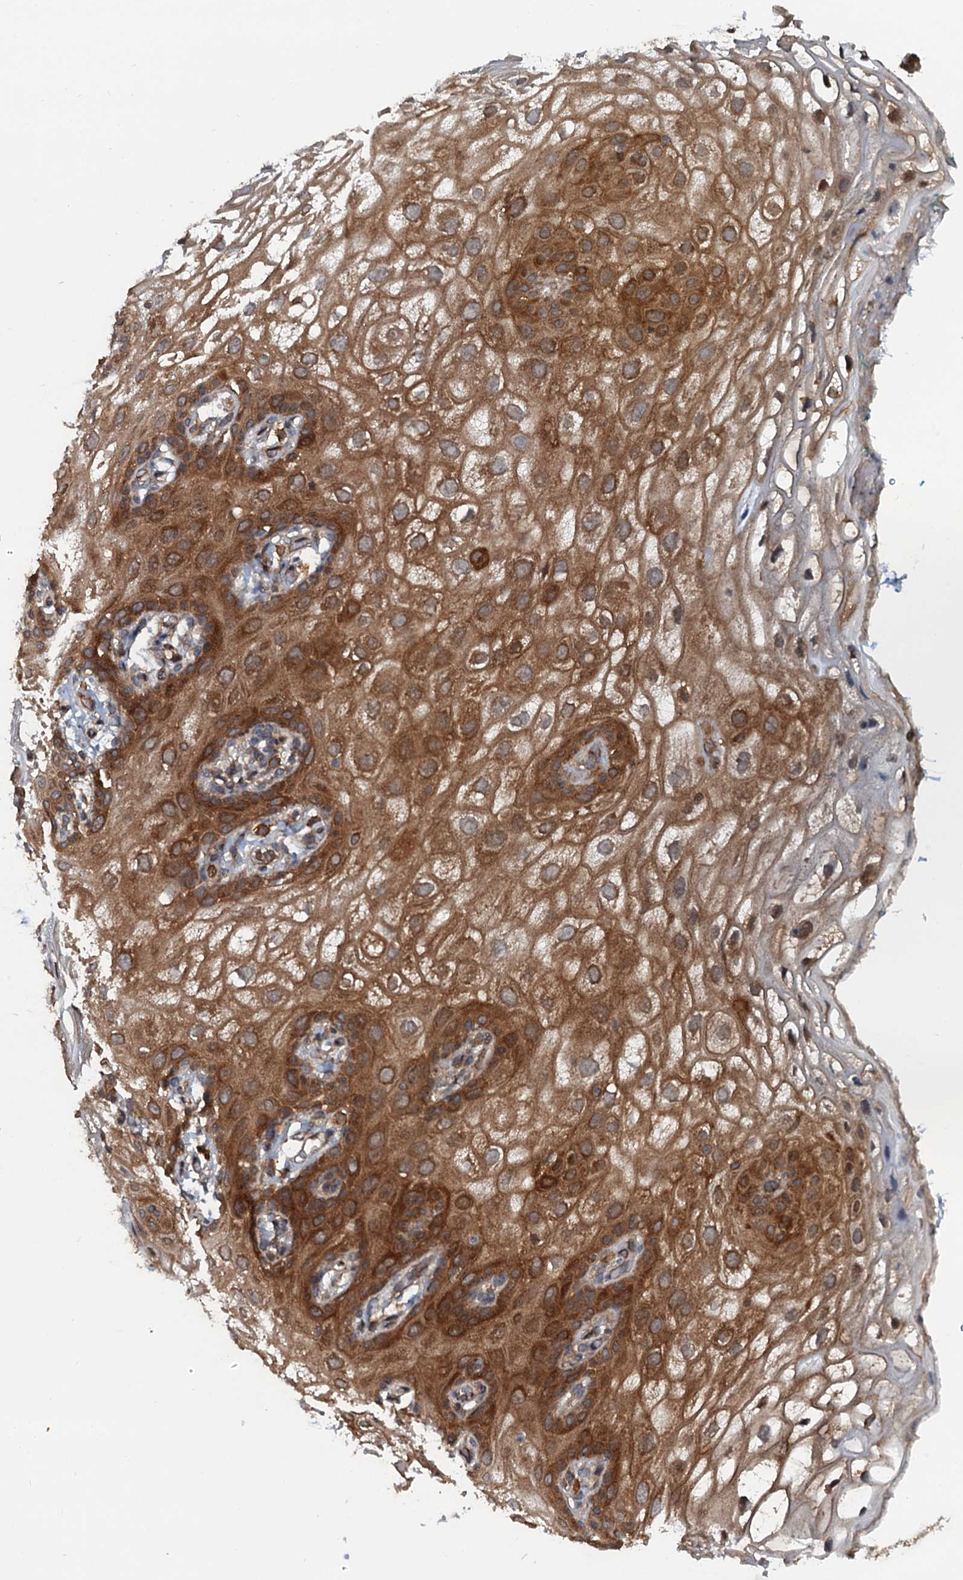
{"staining": {"intensity": "strong", "quantity": "25%-75%", "location": "cytoplasmic/membranous,nuclear"}, "tissue": "vagina", "cell_type": "Squamous epithelial cells", "image_type": "normal", "snomed": [{"axis": "morphology", "description": "Normal tissue, NOS"}, {"axis": "topography", "description": "Vagina"}], "caption": "An image of vagina stained for a protein demonstrates strong cytoplasmic/membranous,nuclear brown staining in squamous epithelial cells. The protein of interest is shown in brown color, while the nuclei are stained blue.", "gene": "AAGAB", "patient": {"sex": "female", "age": 68}}